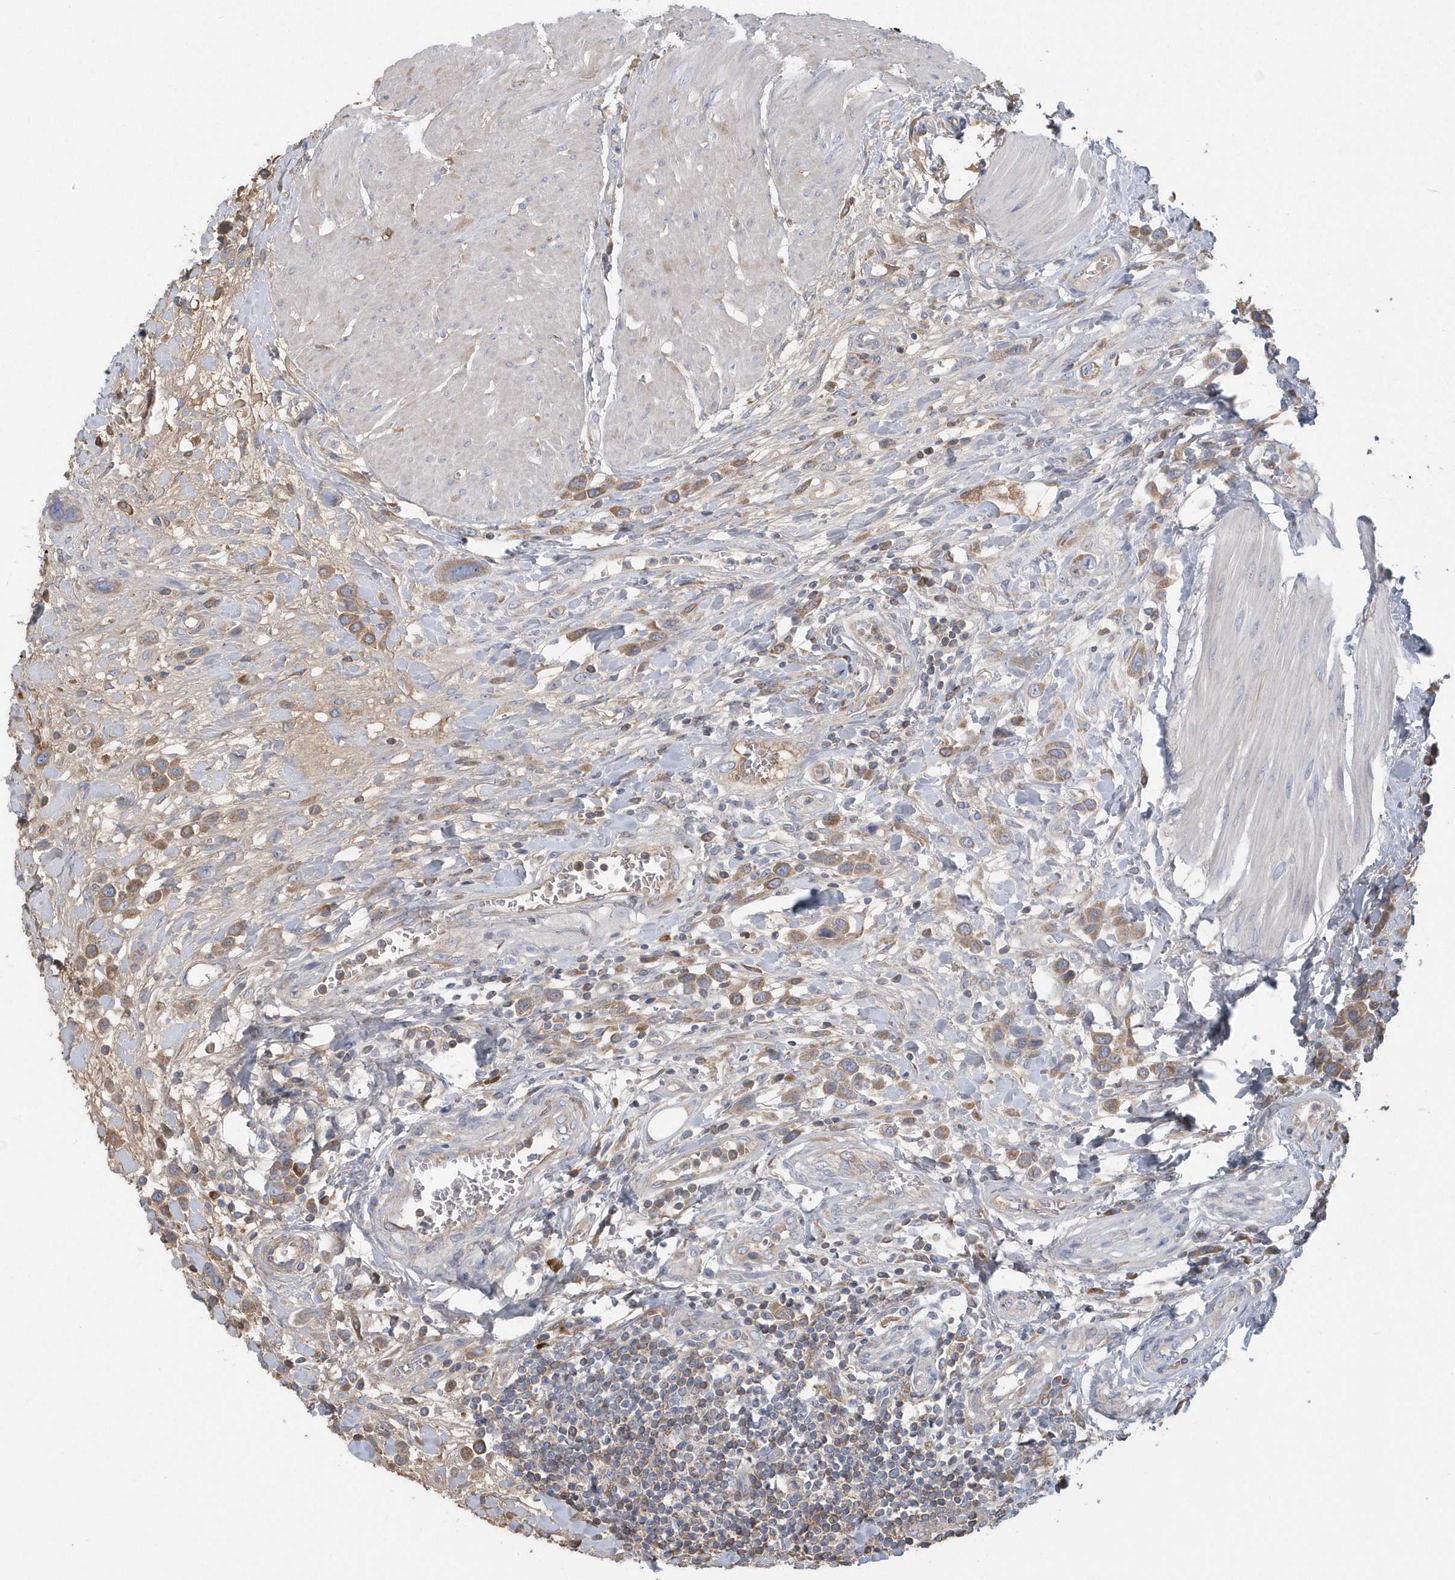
{"staining": {"intensity": "moderate", "quantity": ">75%", "location": "cytoplasmic/membranous"}, "tissue": "urothelial cancer", "cell_type": "Tumor cells", "image_type": "cancer", "snomed": [{"axis": "morphology", "description": "Urothelial carcinoma, High grade"}, {"axis": "topography", "description": "Urinary bladder"}], "caption": "Urothelial cancer tissue shows moderate cytoplasmic/membranous staining in approximately >75% of tumor cells, visualized by immunohistochemistry.", "gene": "SPATA18", "patient": {"sex": "male", "age": 50}}